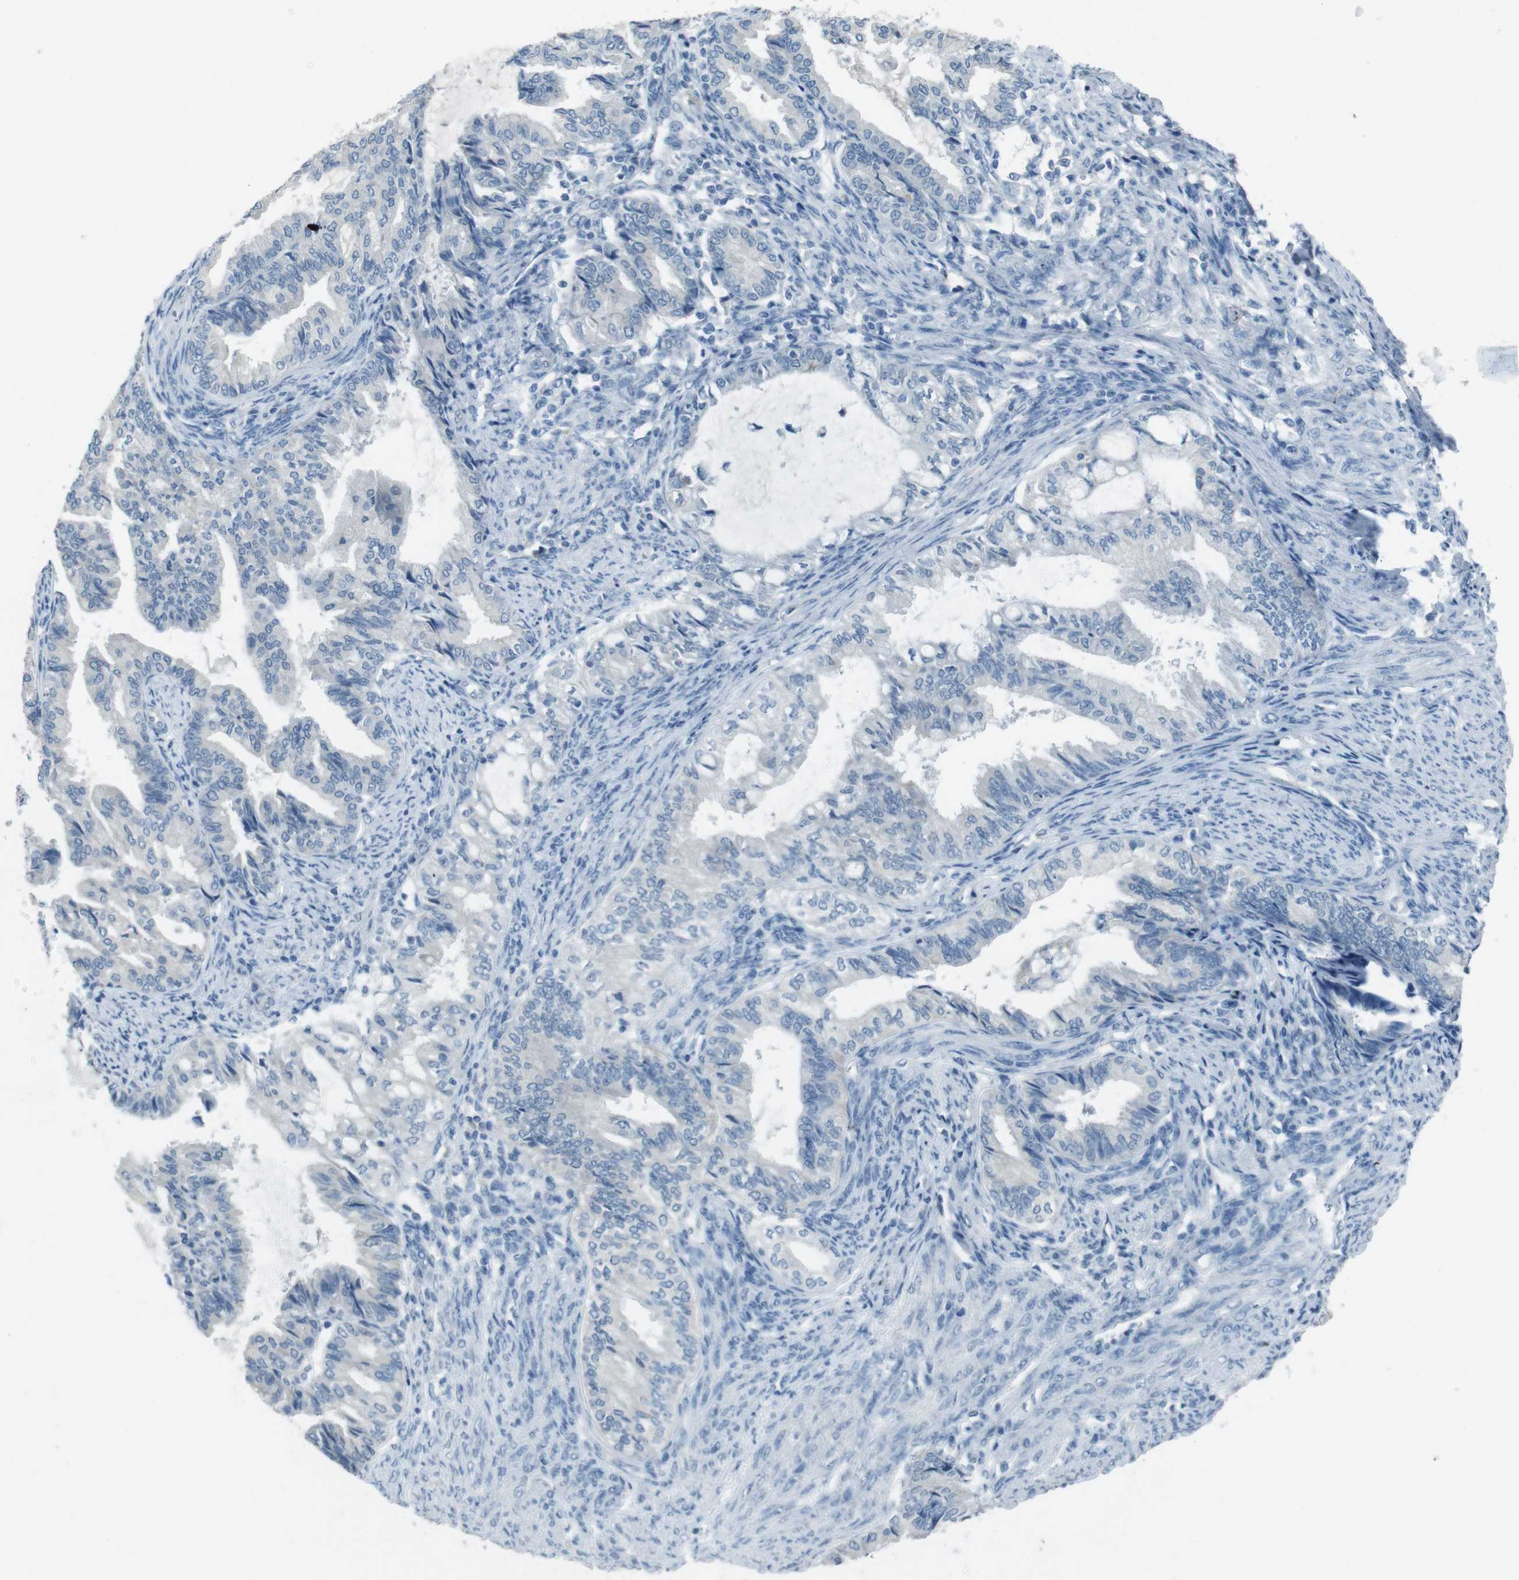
{"staining": {"intensity": "negative", "quantity": "none", "location": "none"}, "tissue": "endometrial cancer", "cell_type": "Tumor cells", "image_type": "cancer", "snomed": [{"axis": "morphology", "description": "Adenocarcinoma, NOS"}, {"axis": "topography", "description": "Endometrium"}], "caption": "The photomicrograph demonstrates no significant staining in tumor cells of endometrial adenocarcinoma. (DAB (3,3'-diaminobenzidine) immunohistochemistry (IHC) with hematoxylin counter stain).", "gene": "ENTPD7", "patient": {"sex": "female", "age": 86}}